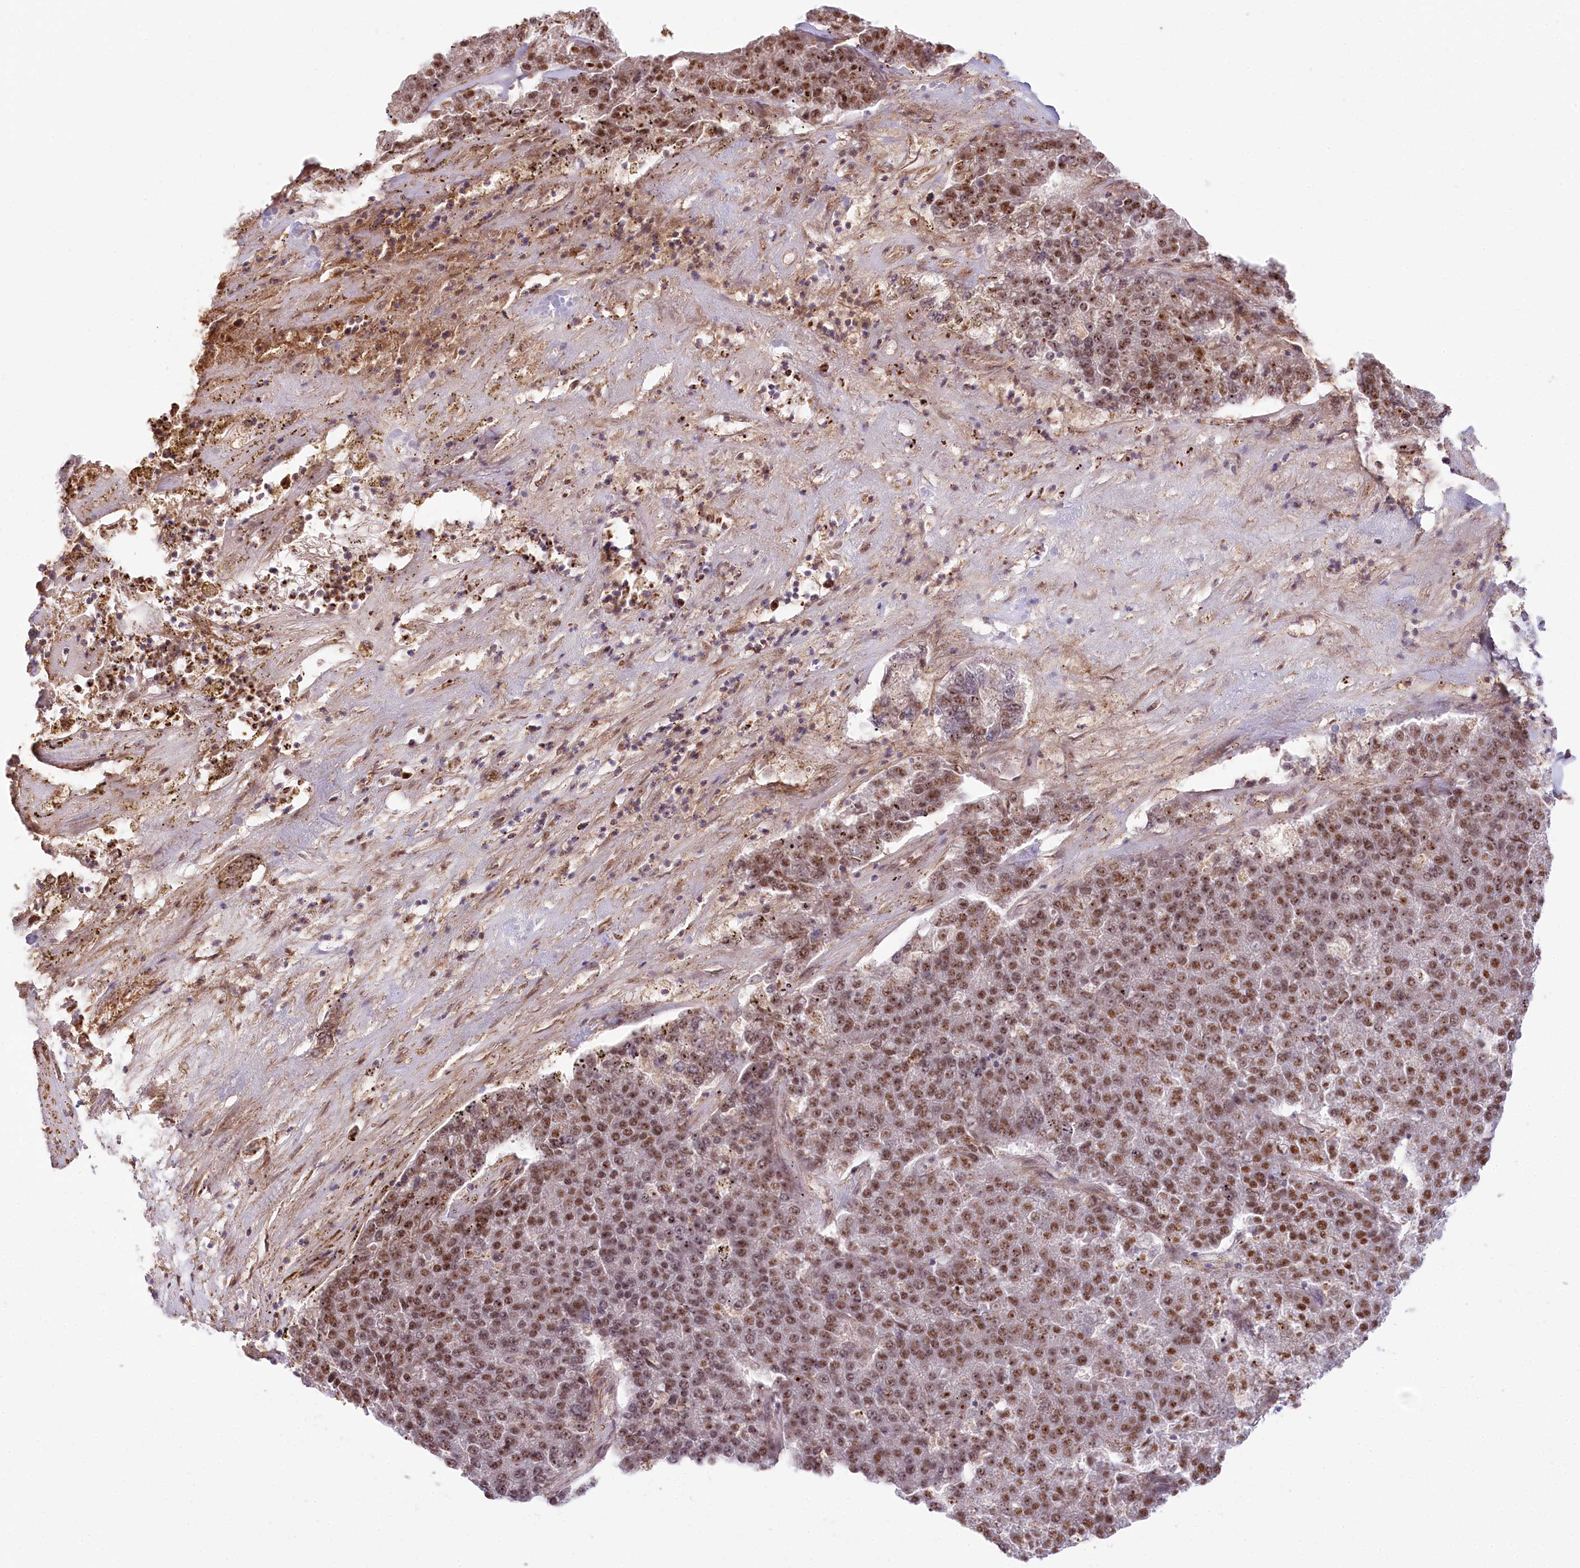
{"staining": {"intensity": "moderate", "quantity": ">75%", "location": "cytoplasmic/membranous,nuclear"}, "tissue": "pancreatic cancer", "cell_type": "Tumor cells", "image_type": "cancer", "snomed": [{"axis": "morphology", "description": "Adenocarcinoma, NOS"}, {"axis": "topography", "description": "Pancreas"}], "caption": "IHC of pancreatic cancer reveals medium levels of moderate cytoplasmic/membranous and nuclear positivity in about >75% of tumor cells.", "gene": "TUBGCP2", "patient": {"sex": "male", "age": 50}}